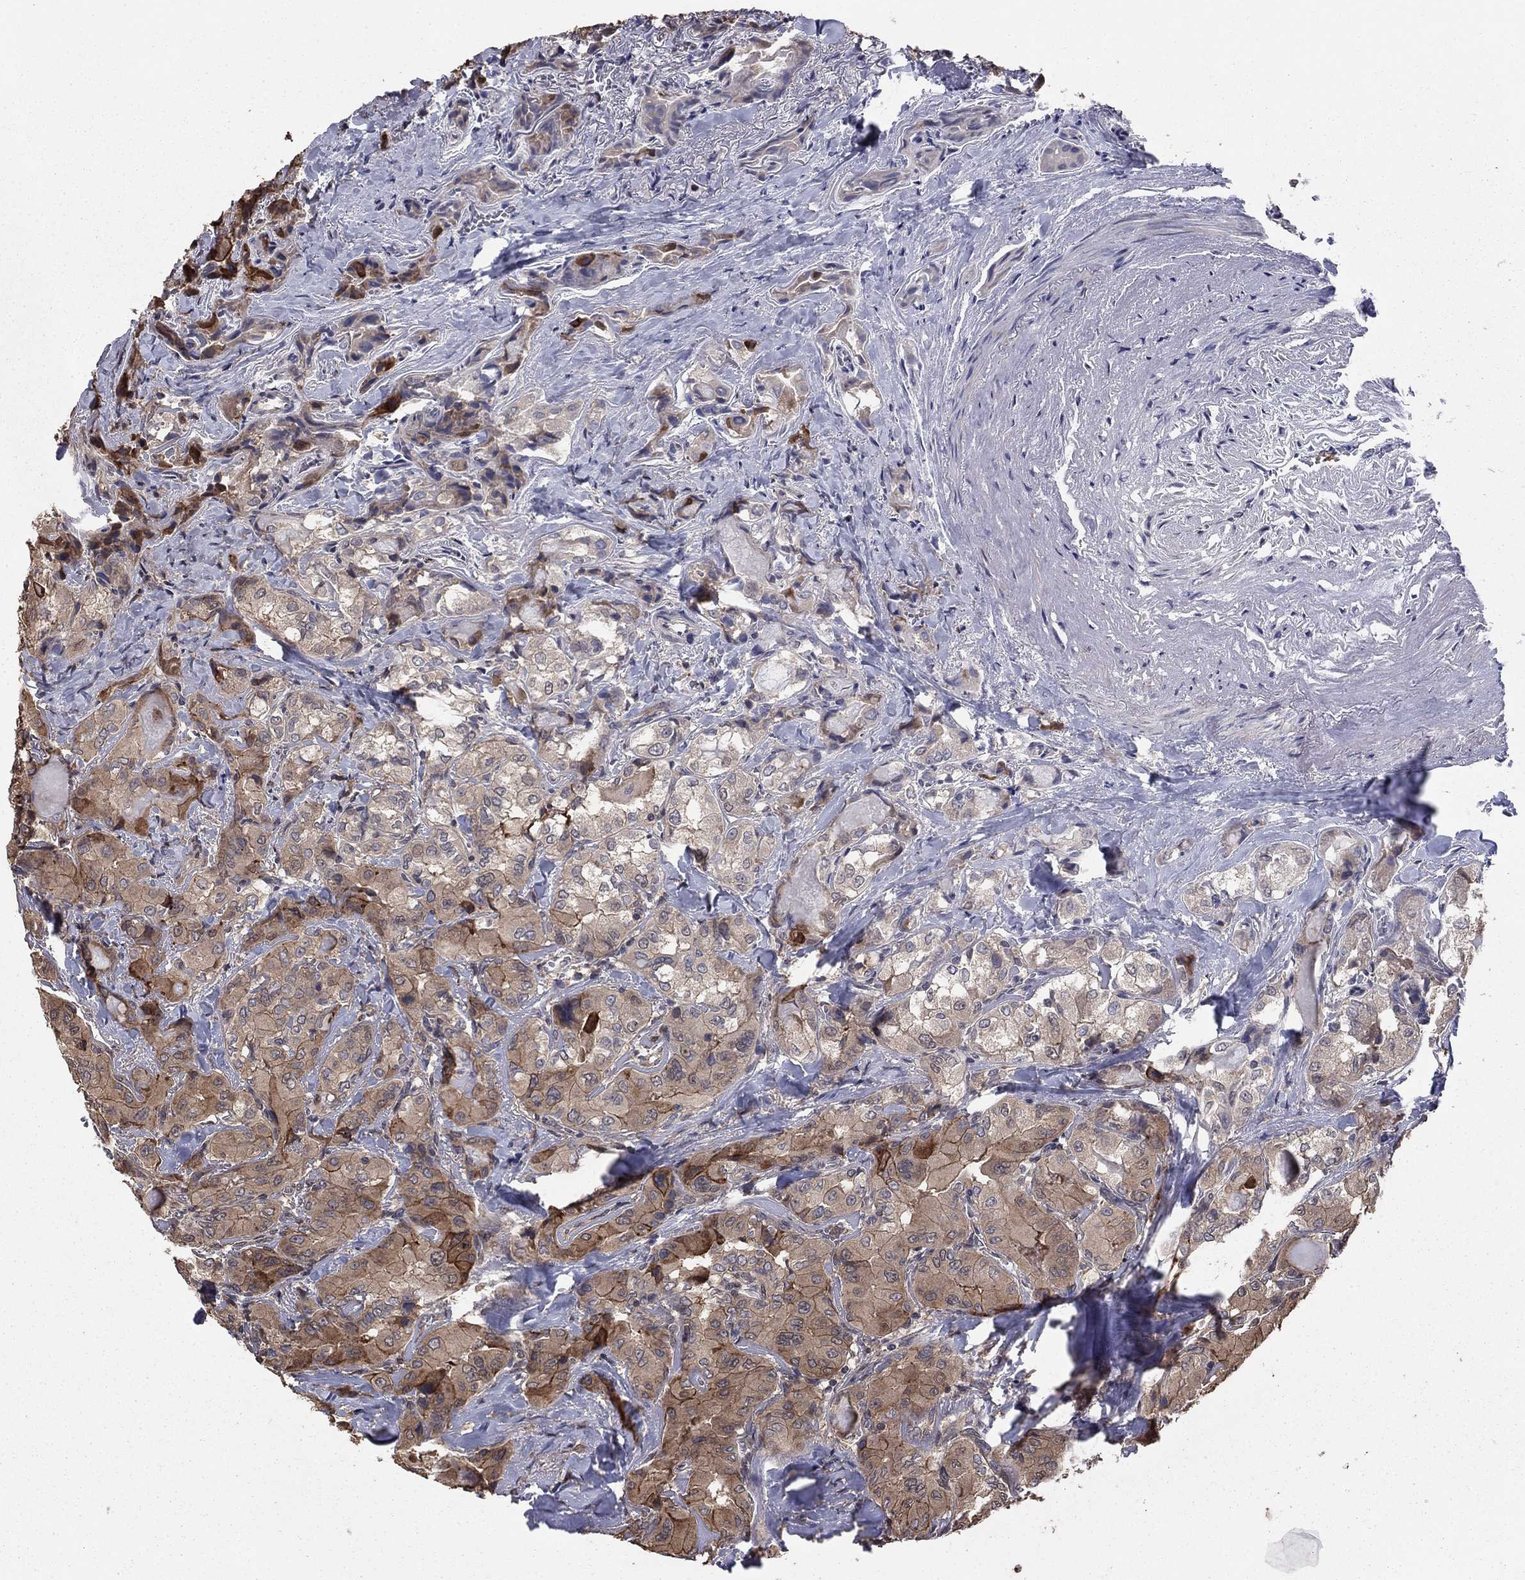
{"staining": {"intensity": "weak", "quantity": ">75%", "location": "cytoplasmic/membranous"}, "tissue": "thyroid cancer", "cell_type": "Tumor cells", "image_type": "cancer", "snomed": [{"axis": "morphology", "description": "Normal tissue, NOS"}, {"axis": "morphology", "description": "Papillary adenocarcinoma, NOS"}, {"axis": "topography", "description": "Thyroid gland"}], "caption": "Thyroid cancer (papillary adenocarcinoma) was stained to show a protein in brown. There is low levels of weak cytoplasmic/membranous expression in about >75% of tumor cells. Using DAB (brown) and hematoxylin (blue) stains, captured at high magnification using brightfield microscopy.", "gene": "GYG1", "patient": {"sex": "female", "age": 66}}